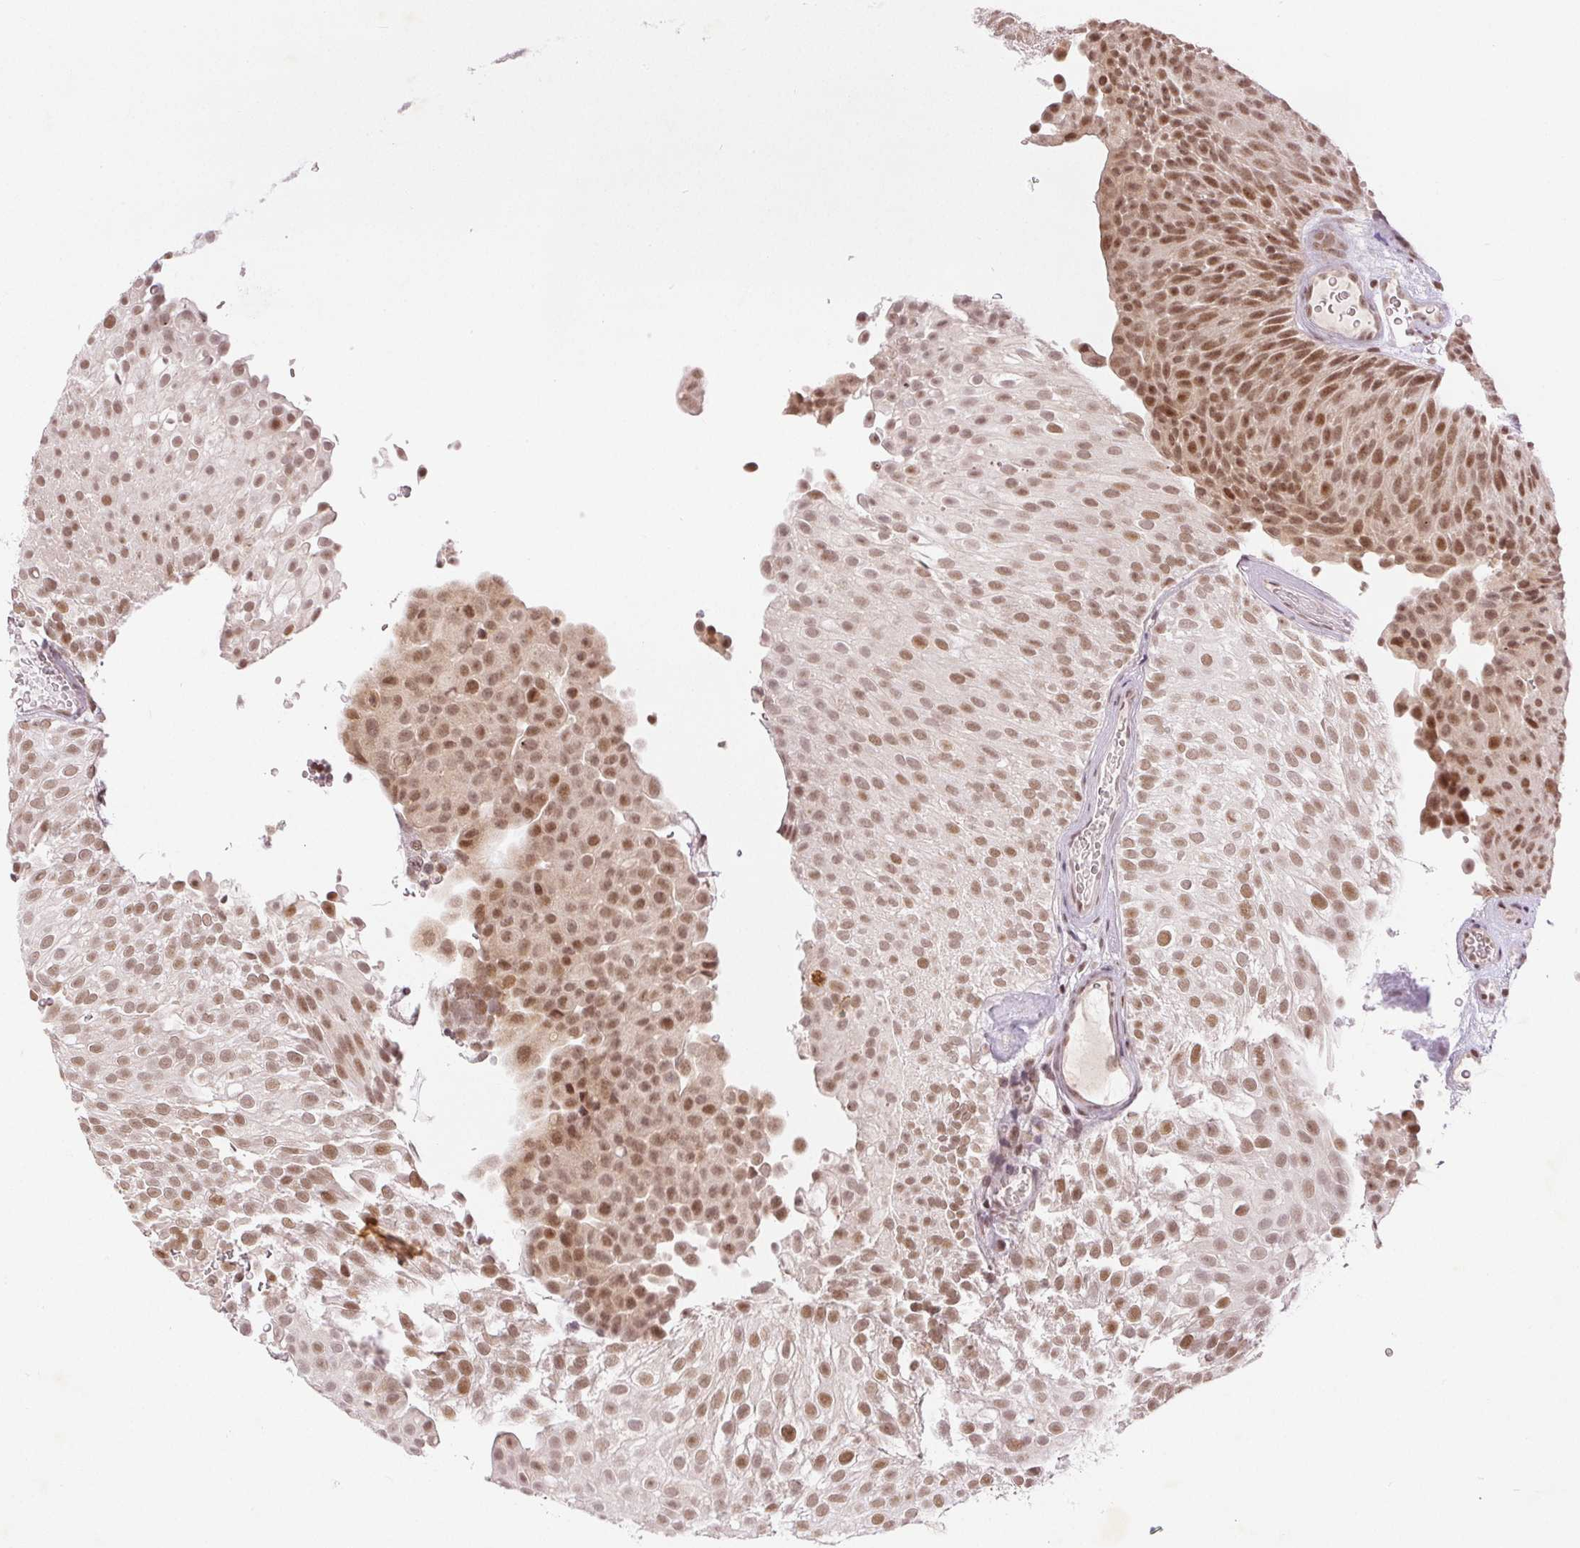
{"staining": {"intensity": "moderate", "quantity": ">75%", "location": "nuclear"}, "tissue": "urothelial cancer", "cell_type": "Tumor cells", "image_type": "cancer", "snomed": [{"axis": "morphology", "description": "Urothelial carcinoma, Low grade"}, {"axis": "topography", "description": "Urinary bladder"}], "caption": "This histopathology image shows IHC staining of human urothelial cancer, with medium moderate nuclear expression in approximately >75% of tumor cells.", "gene": "DEK", "patient": {"sex": "male", "age": 78}}